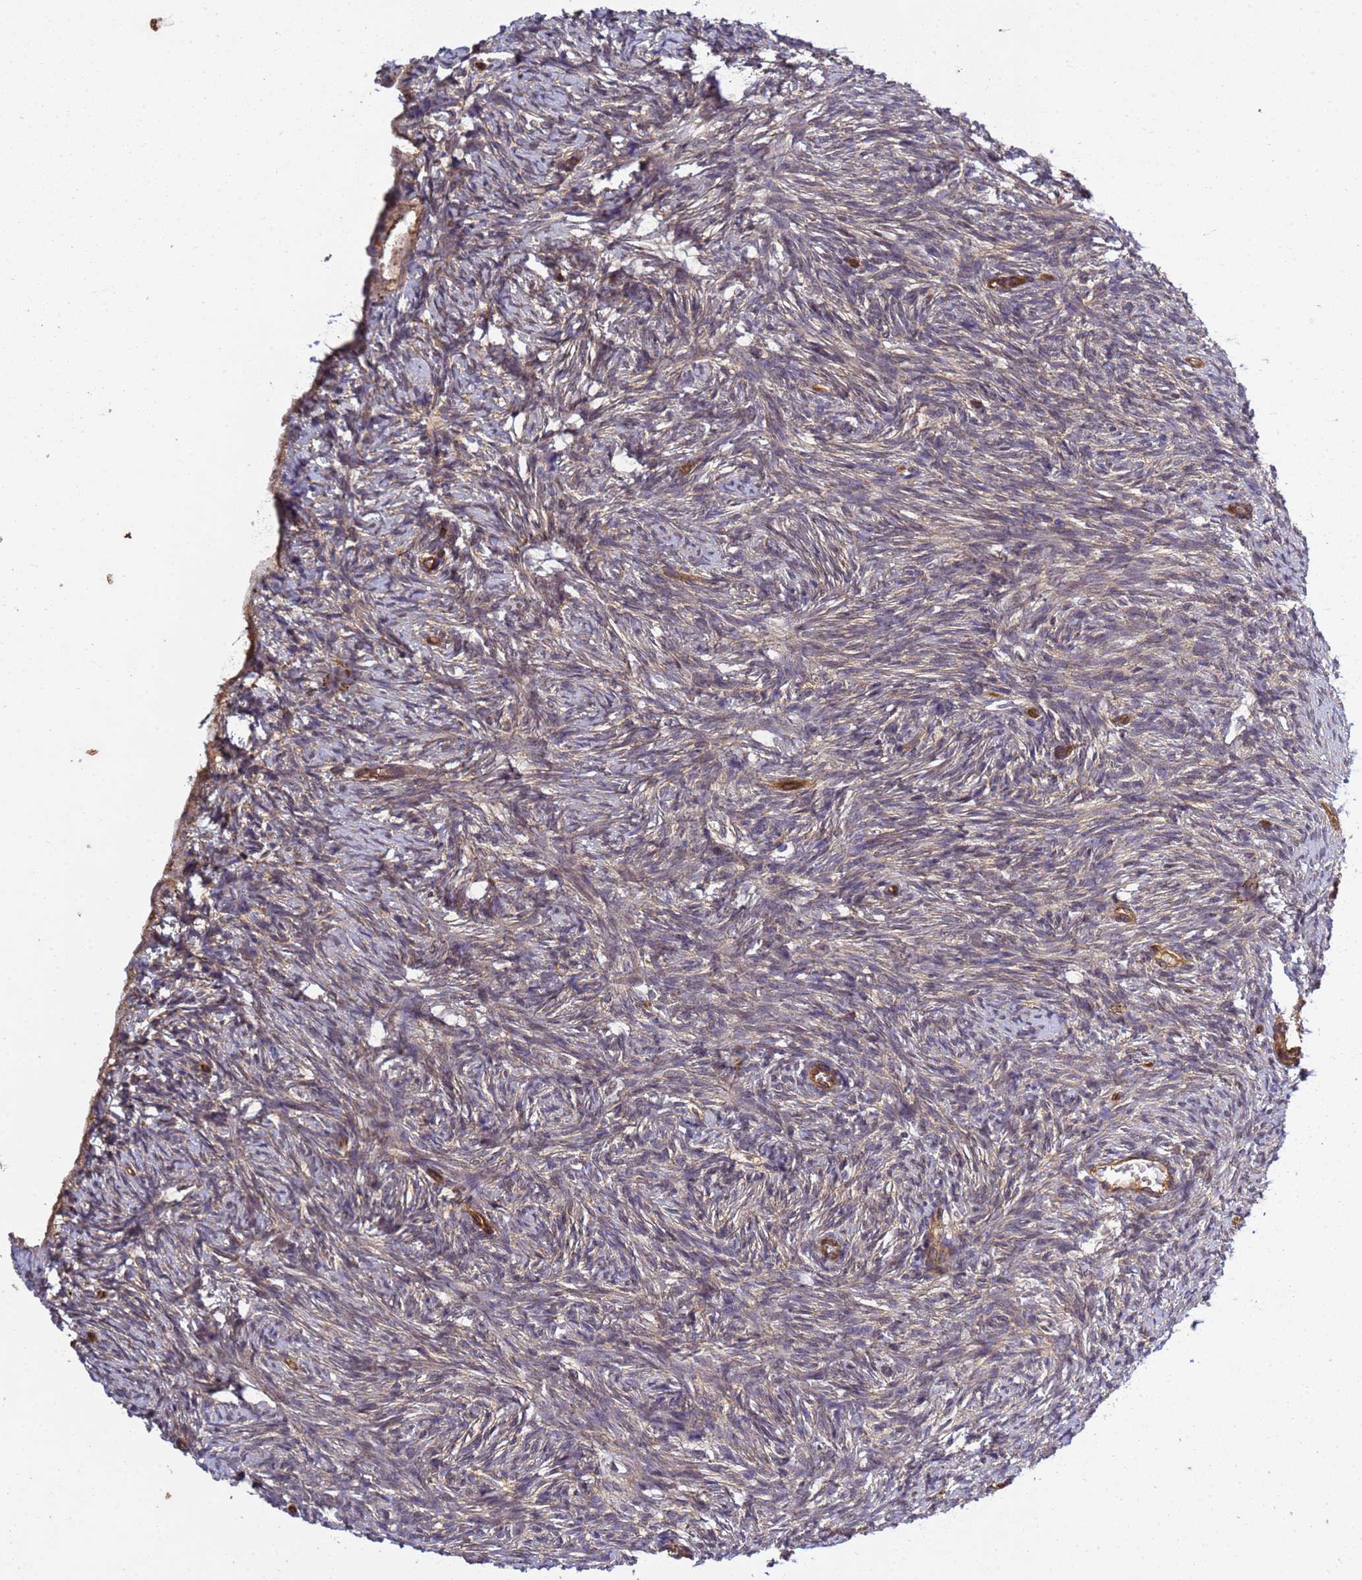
{"staining": {"intensity": "weak", "quantity": ">75%", "location": "cytoplasmic/membranous"}, "tissue": "ovary", "cell_type": "Ovarian stroma cells", "image_type": "normal", "snomed": [{"axis": "morphology", "description": "Normal tissue, NOS"}, {"axis": "topography", "description": "Ovary"}], "caption": "The image reveals immunohistochemical staining of benign ovary. There is weak cytoplasmic/membranous positivity is appreciated in about >75% of ovarian stroma cells. (Brightfield microscopy of DAB IHC at high magnification).", "gene": "C8orf34", "patient": {"sex": "female", "age": 51}}